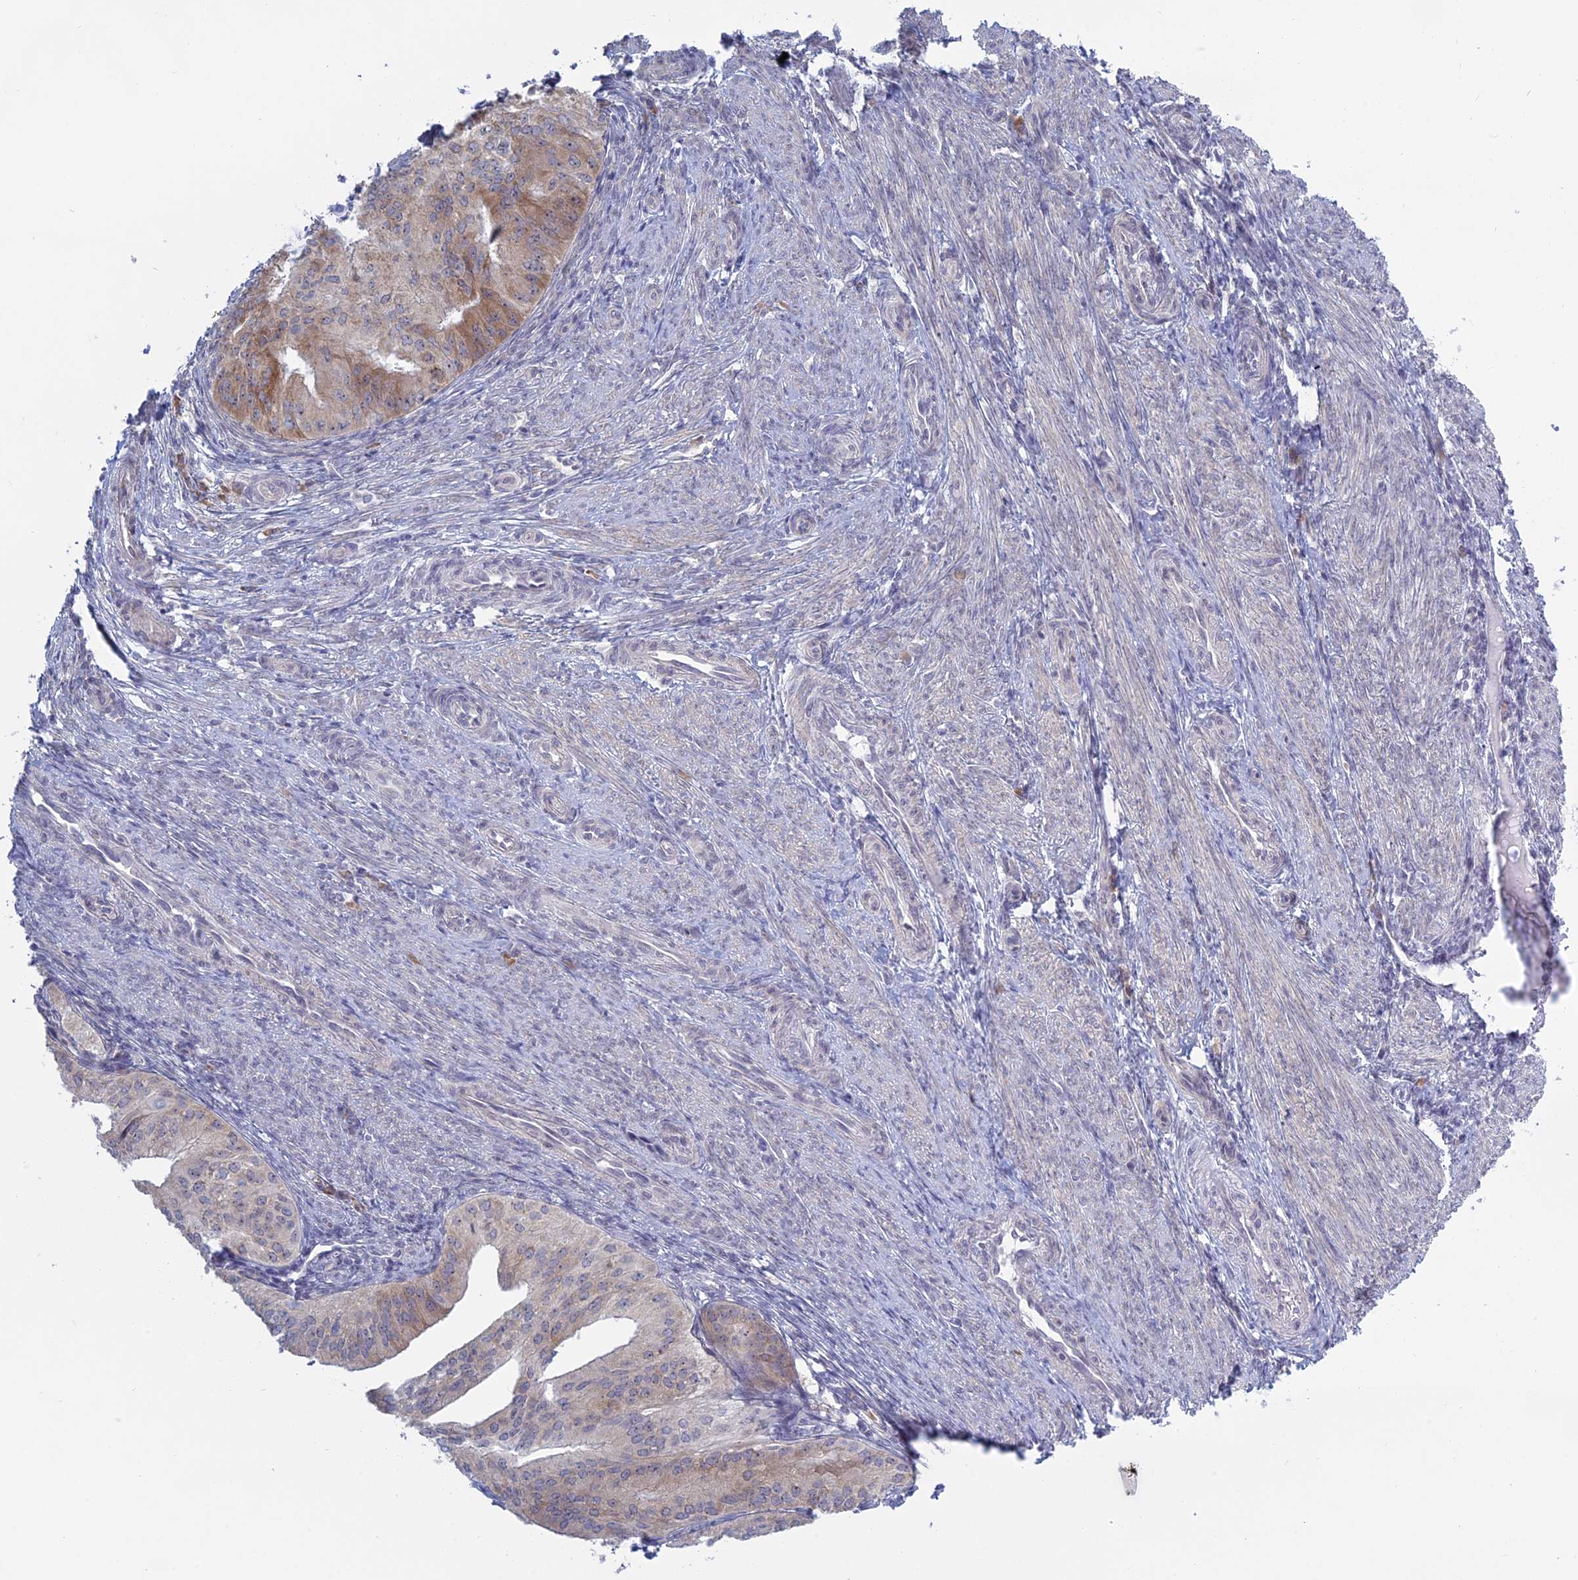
{"staining": {"intensity": "moderate", "quantity": "<25%", "location": "cytoplasmic/membranous"}, "tissue": "endometrial cancer", "cell_type": "Tumor cells", "image_type": "cancer", "snomed": [{"axis": "morphology", "description": "Adenocarcinoma, NOS"}, {"axis": "topography", "description": "Endometrium"}], "caption": "The image reveals immunohistochemical staining of adenocarcinoma (endometrial). There is moderate cytoplasmic/membranous staining is identified in approximately <25% of tumor cells.", "gene": "RPS19BP1", "patient": {"sex": "female", "age": 50}}